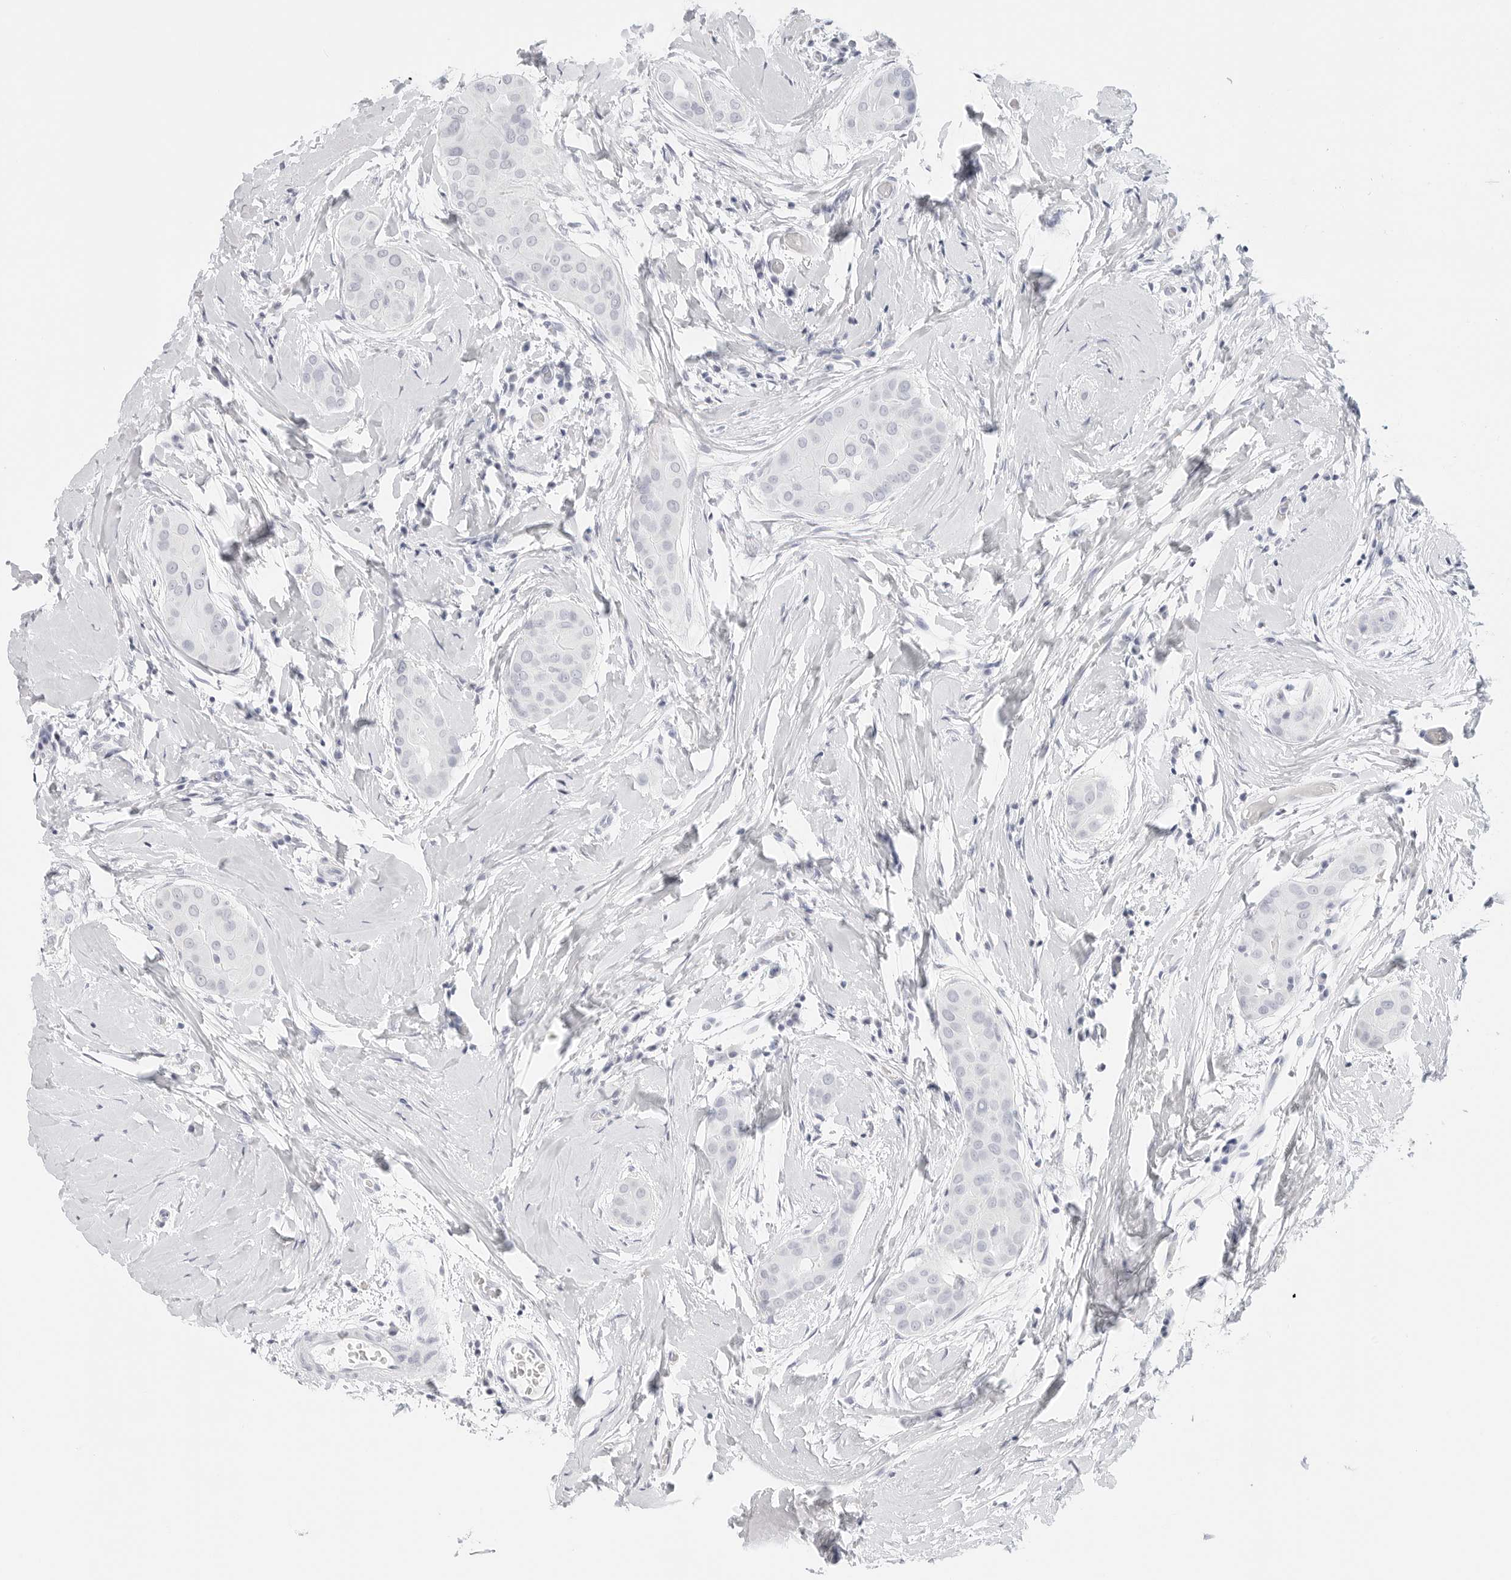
{"staining": {"intensity": "negative", "quantity": "none", "location": "none"}, "tissue": "thyroid cancer", "cell_type": "Tumor cells", "image_type": "cancer", "snomed": [{"axis": "morphology", "description": "Papillary adenocarcinoma, NOS"}, {"axis": "topography", "description": "Thyroid gland"}], "caption": "High power microscopy micrograph of an immunohistochemistry (IHC) micrograph of papillary adenocarcinoma (thyroid), revealing no significant positivity in tumor cells.", "gene": "TFF2", "patient": {"sex": "male", "age": 33}}